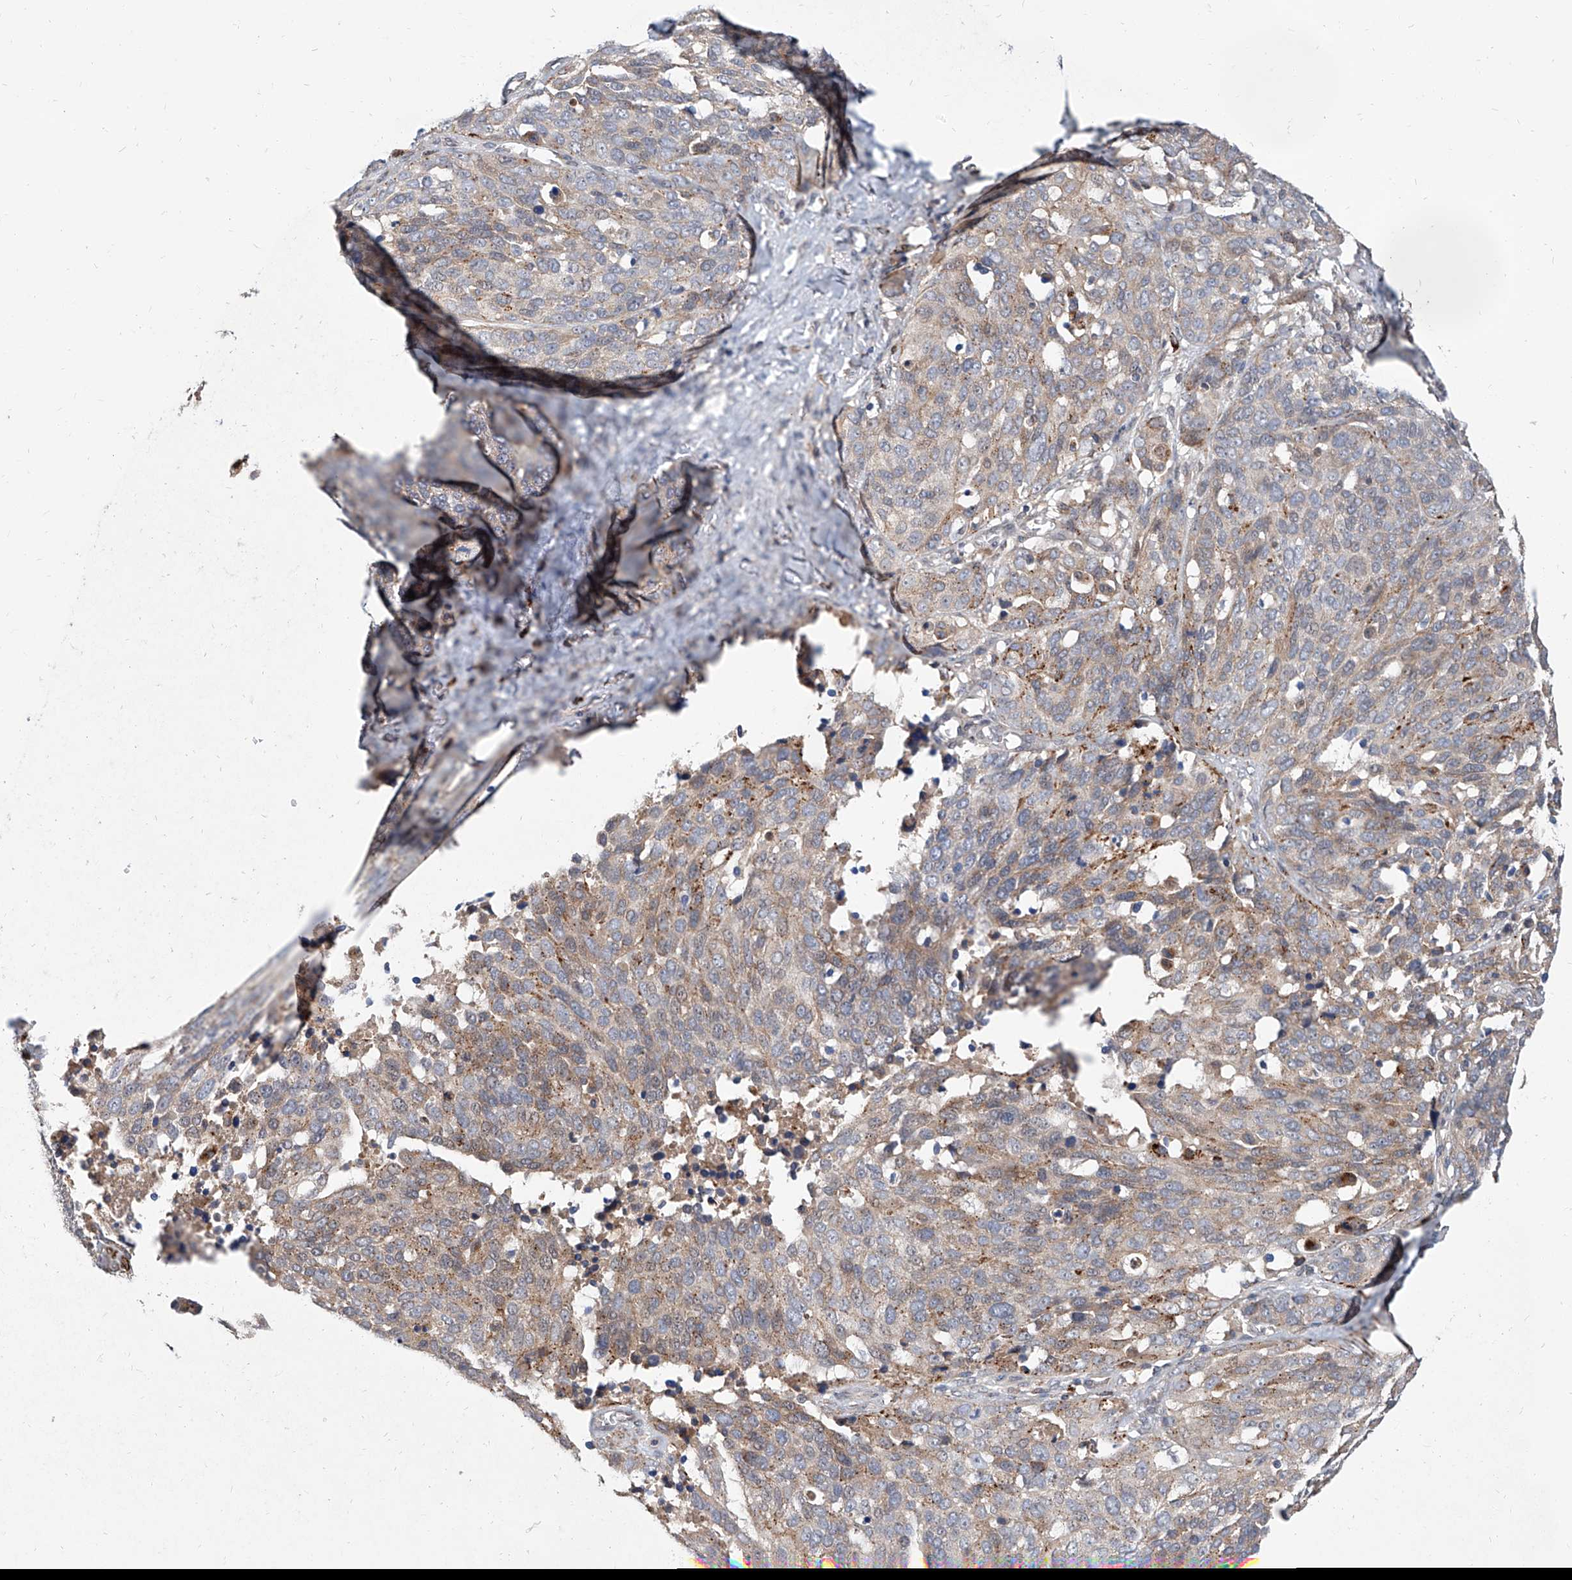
{"staining": {"intensity": "weak", "quantity": ">75%", "location": "cytoplasmic/membranous"}, "tissue": "ovarian cancer", "cell_type": "Tumor cells", "image_type": "cancer", "snomed": [{"axis": "morphology", "description": "Cystadenocarcinoma, serous, NOS"}, {"axis": "topography", "description": "Ovary"}], "caption": "Immunohistochemical staining of human ovarian serous cystadenocarcinoma exhibits low levels of weak cytoplasmic/membranous protein expression in approximately >75% of tumor cells. The protein is shown in brown color, while the nuclei are stained blue.", "gene": "MAGEE2", "patient": {"sex": "female", "age": 44}}